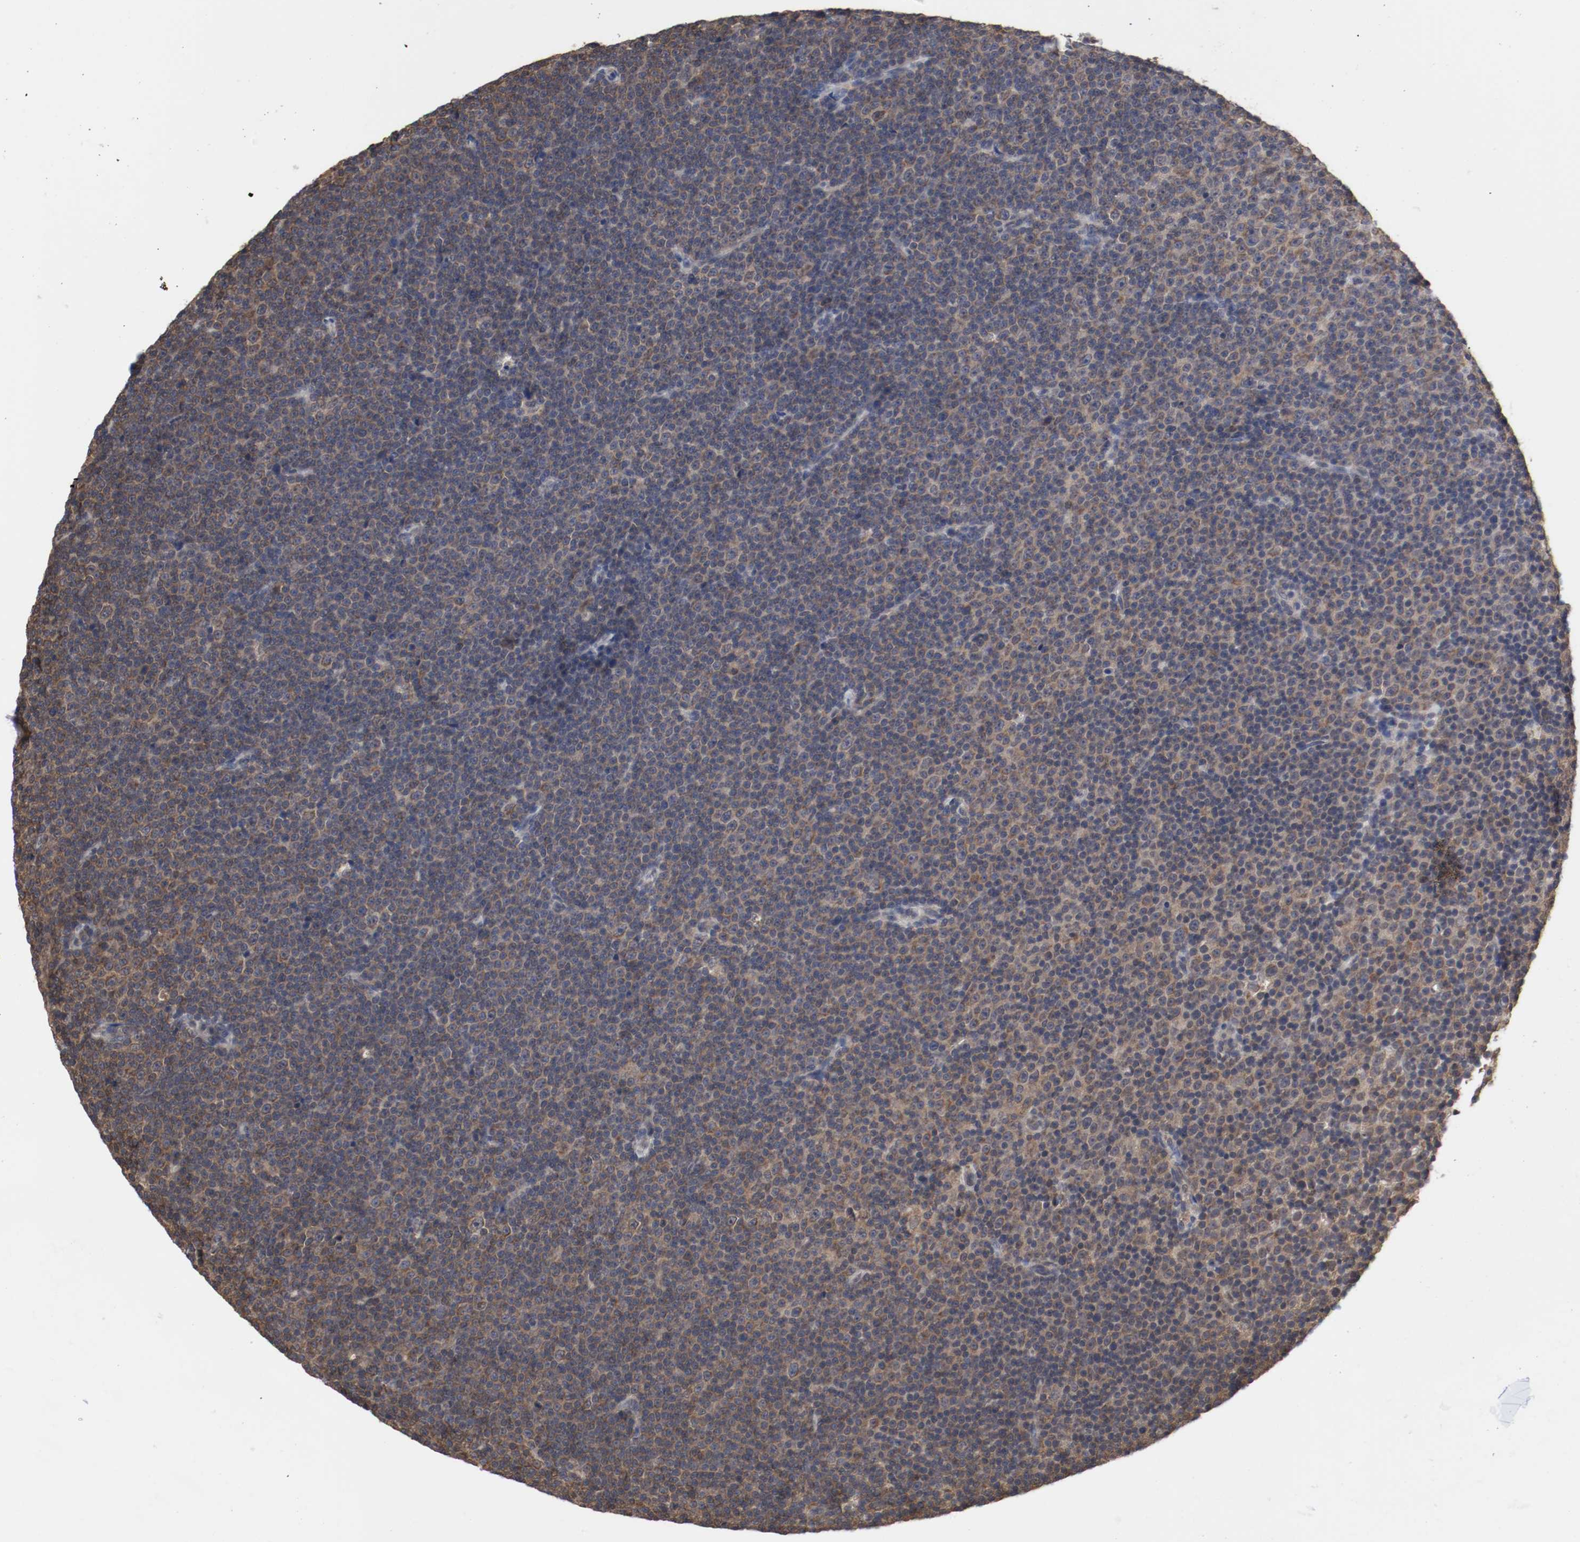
{"staining": {"intensity": "moderate", "quantity": ">75%", "location": "cytoplasmic/membranous"}, "tissue": "lymphoma", "cell_type": "Tumor cells", "image_type": "cancer", "snomed": [{"axis": "morphology", "description": "Malignant lymphoma, non-Hodgkin's type, Low grade"}, {"axis": "topography", "description": "Lymph node"}], "caption": "A histopathology image of lymphoma stained for a protein exhibits moderate cytoplasmic/membranous brown staining in tumor cells.", "gene": "AFG3L2", "patient": {"sex": "female", "age": 67}}